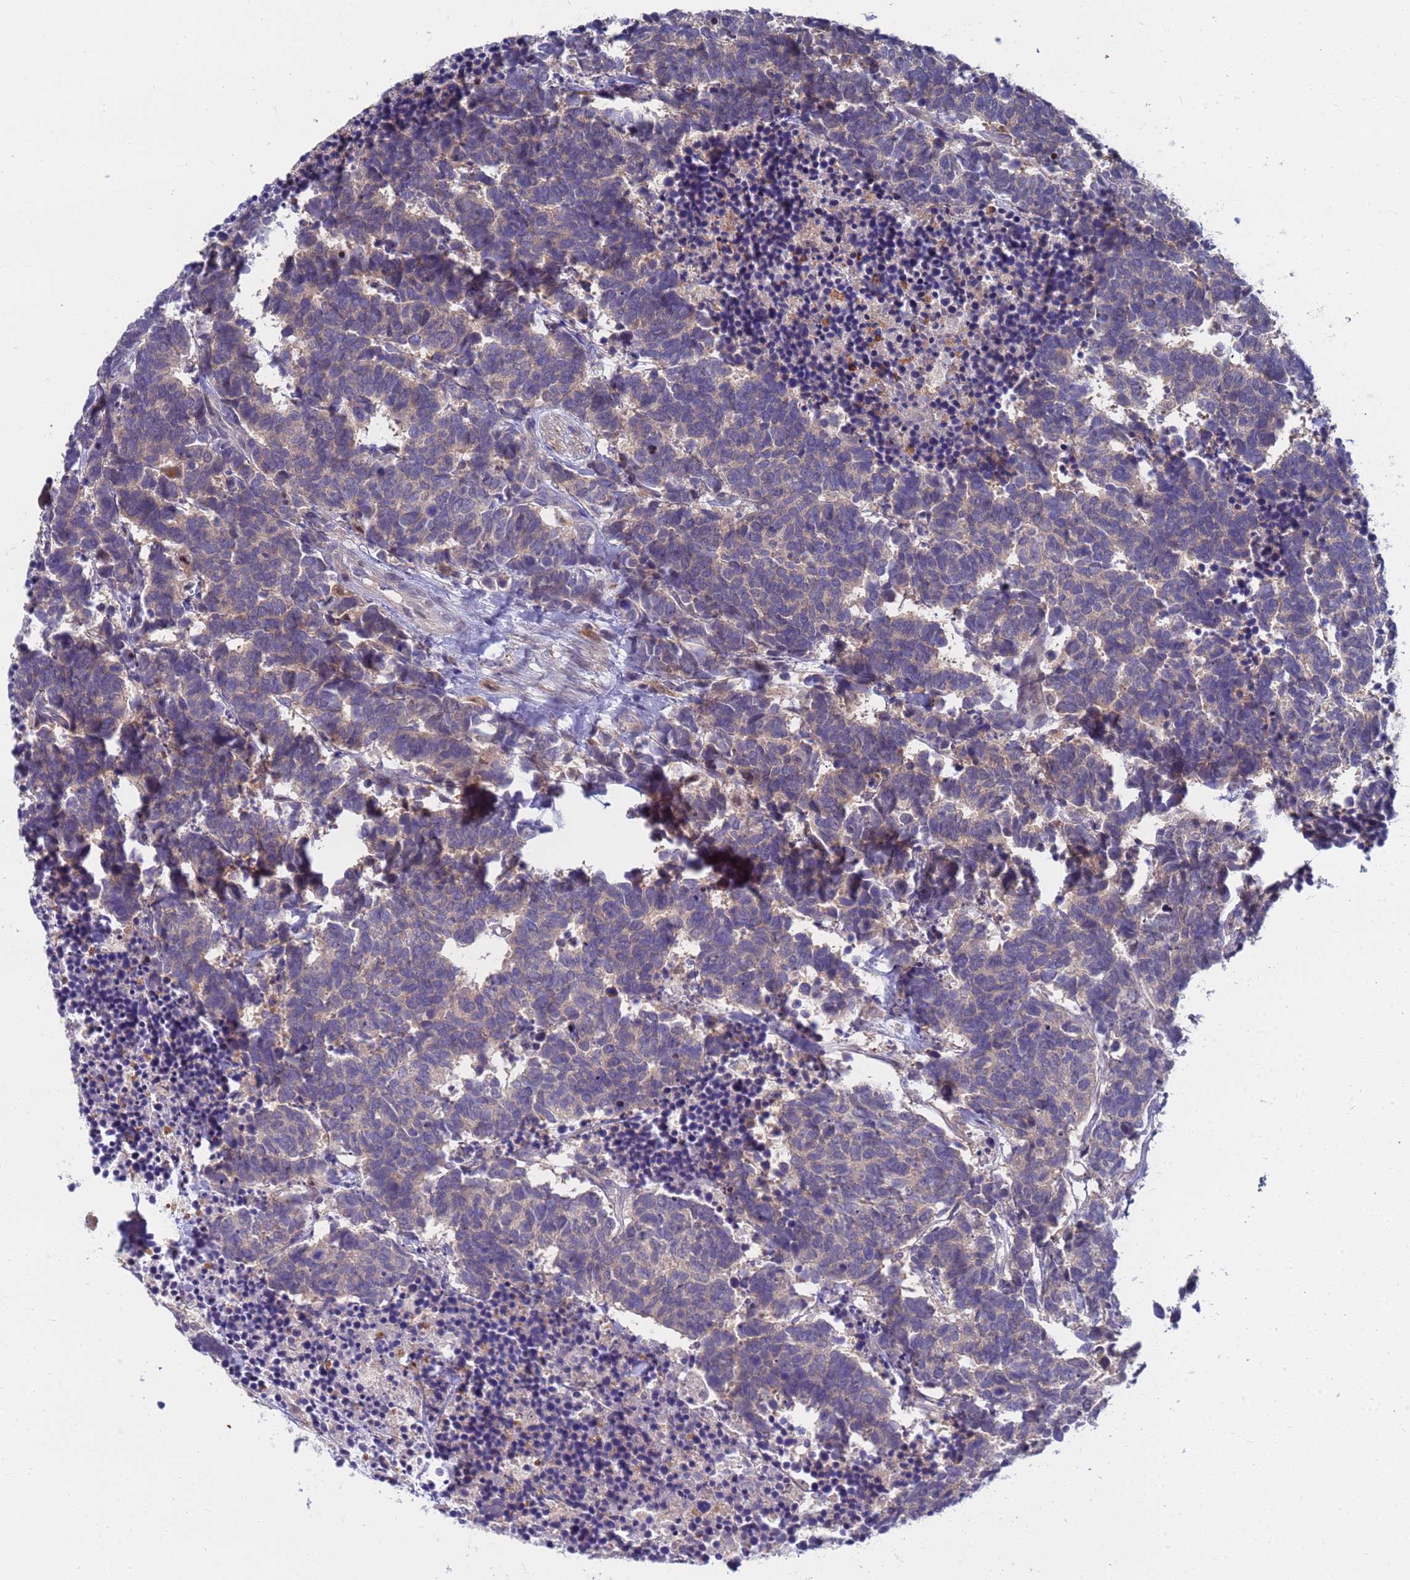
{"staining": {"intensity": "negative", "quantity": "none", "location": "none"}, "tissue": "carcinoid", "cell_type": "Tumor cells", "image_type": "cancer", "snomed": [{"axis": "morphology", "description": "Carcinoma, NOS"}, {"axis": "morphology", "description": "Carcinoid, malignant, NOS"}, {"axis": "topography", "description": "Urinary bladder"}], "caption": "The IHC histopathology image has no significant positivity in tumor cells of carcinoid tissue.", "gene": "ENOSF1", "patient": {"sex": "male", "age": 57}}